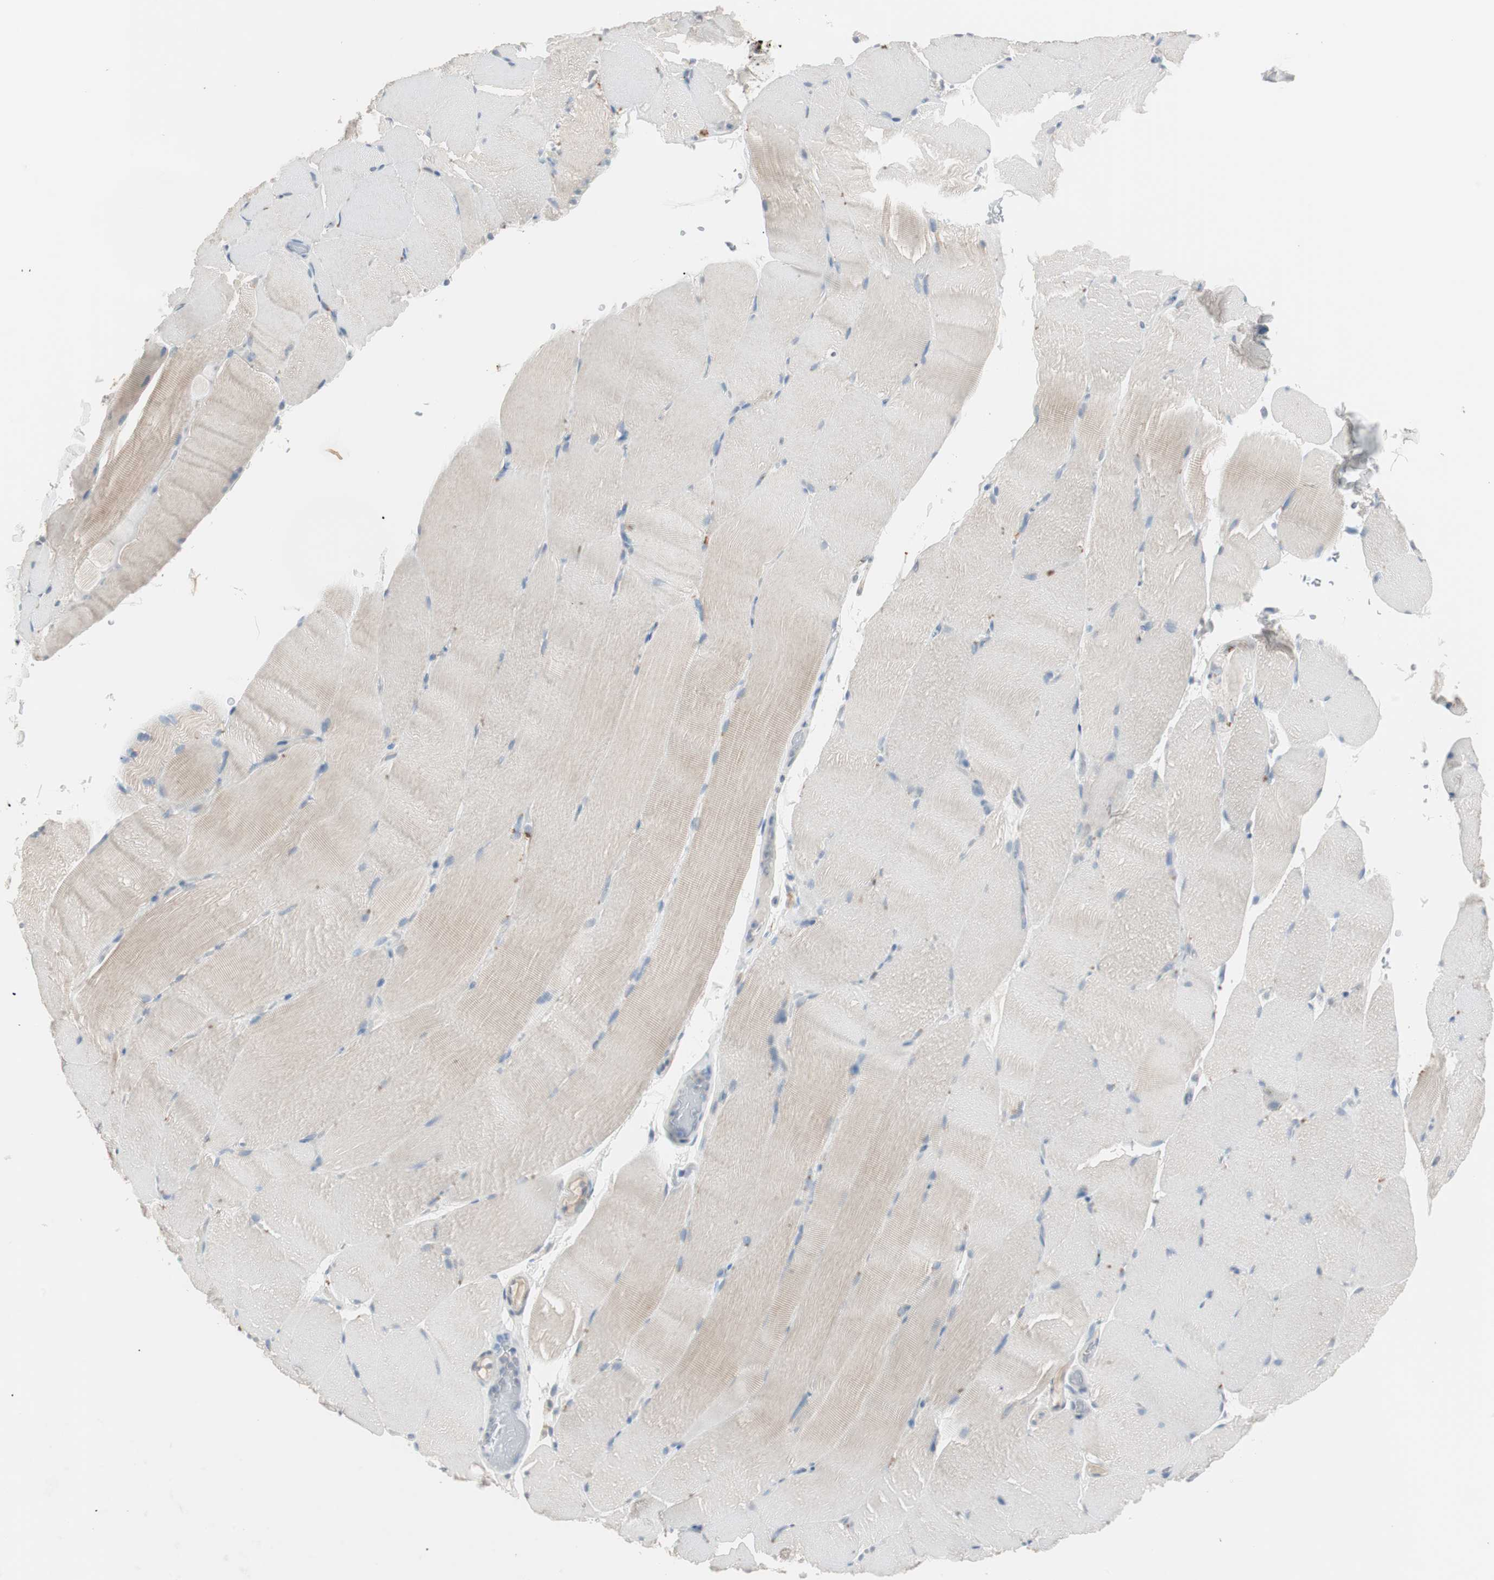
{"staining": {"intensity": "weak", "quantity": "25%-75%", "location": "cytoplasmic/membranous"}, "tissue": "skeletal muscle", "cell_type": "Myocytes", "image_type": "normal", "snomed": [{"axis": "morphology", "description": "Normal tissue, NOS"}, {"axis": "topography", "description": "Skeletal muscle"}, {"axis": "topography", "description": "Parathyroid gland"}], "caption": "Immunohistochemistry histopathology image of benign skeletal muscle stained for a protein (brown), which demonstrates low levels of weak cytoplasmic/membranous expression in approximately 25%-75% of myocytes.", "gene": "KHK", "patient": {"sex": "female", "age": 37}}